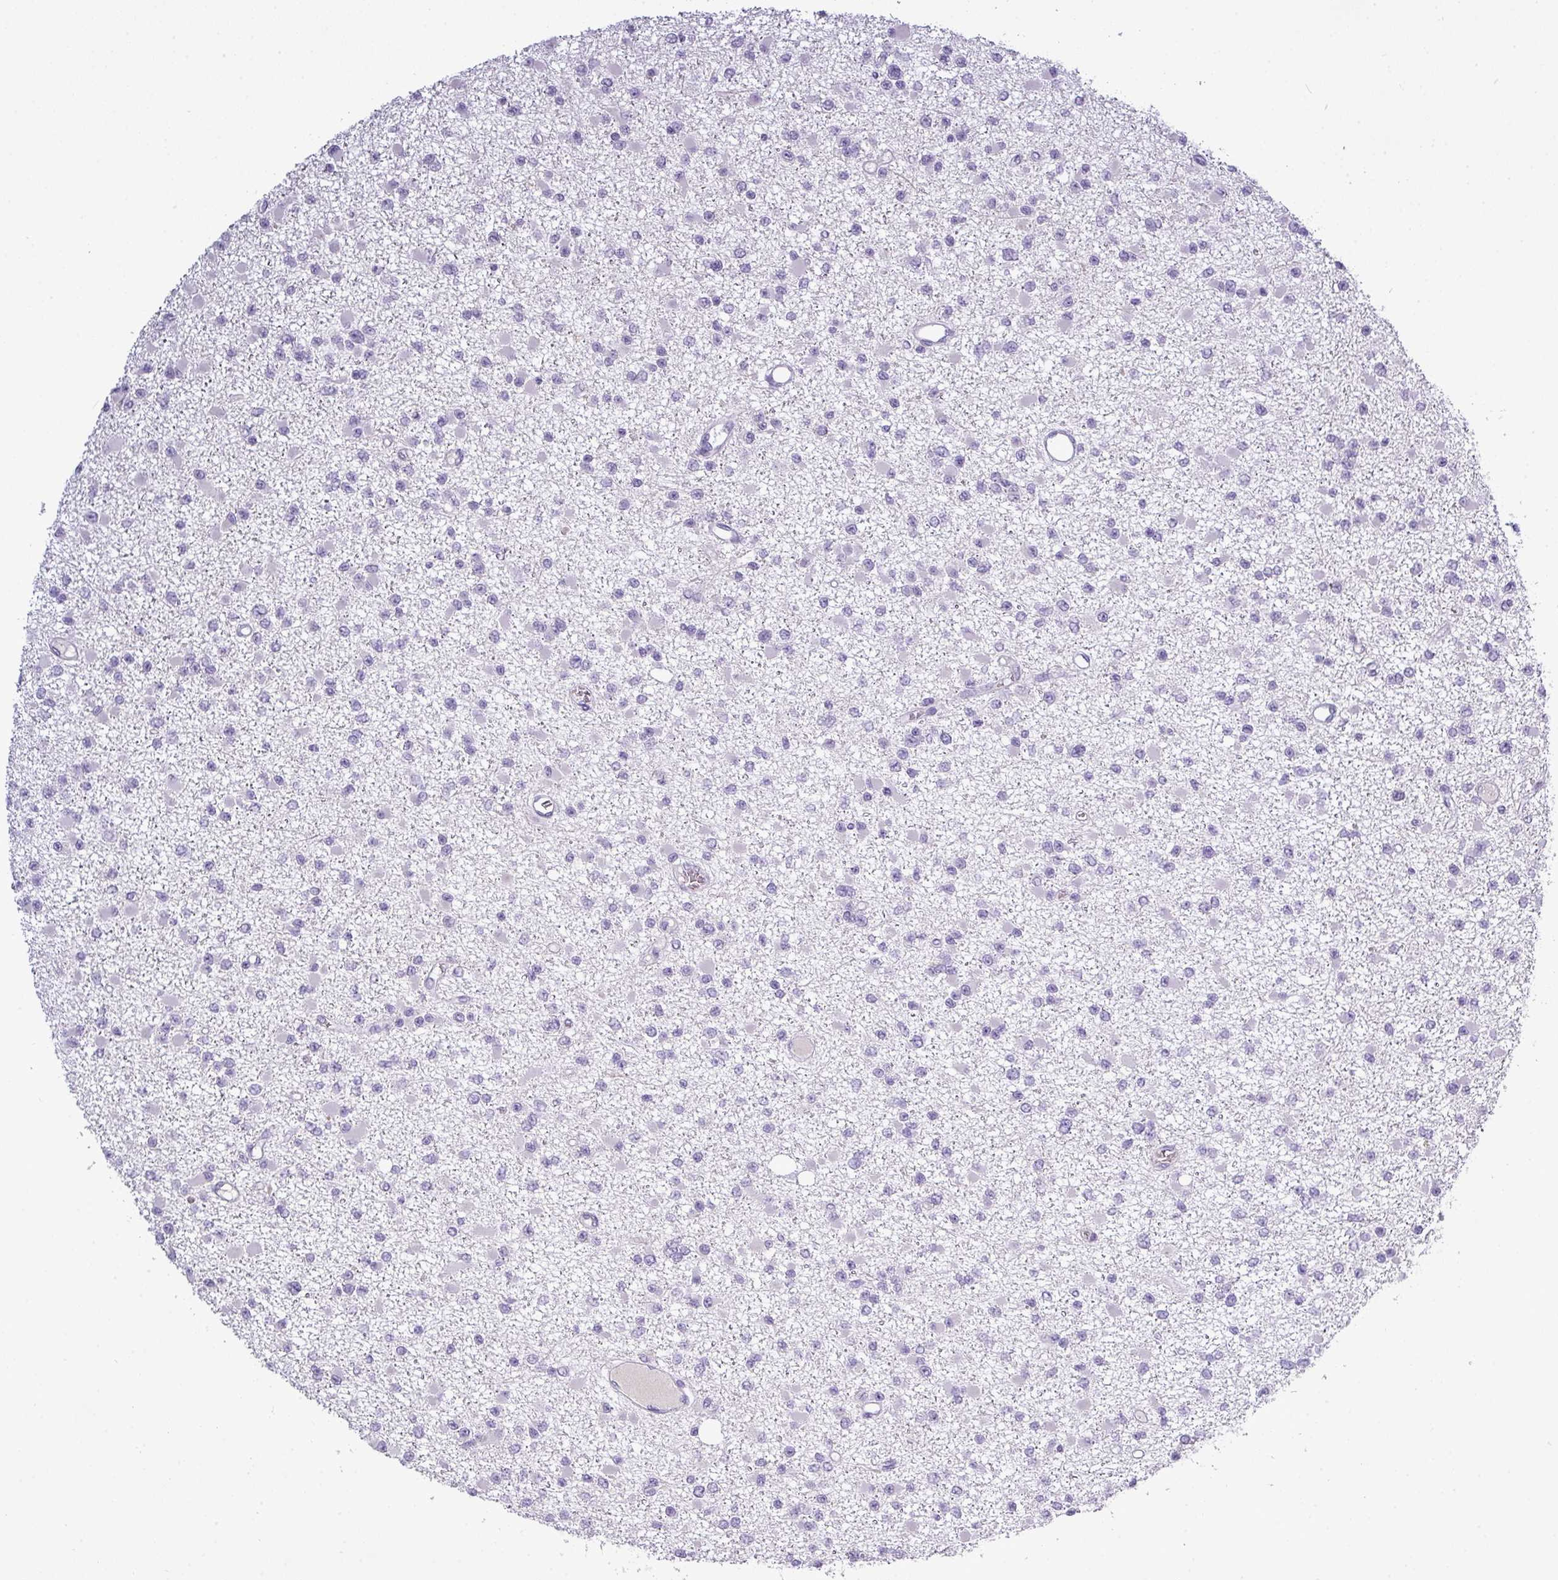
{"staining": {"intensity": "negative", "quantity": "none", "location": "none"}, "tissue": "glioma", "cell_type": "Tumor cells", "image_type": "cancer", "snomed": [{"axis": "morphology", "description": "Glioma, malignant, Low grade"}, {"axis": "topography", "description": "Brain"}], "caption": "IHC micrograph of neoplastic tissue: malignant low-grade glioma stained with DAB demonstrates no significant protein staining in tumor cells.", "gene": "TMEM91", "patient": {"sex": "female", "age": 22}}